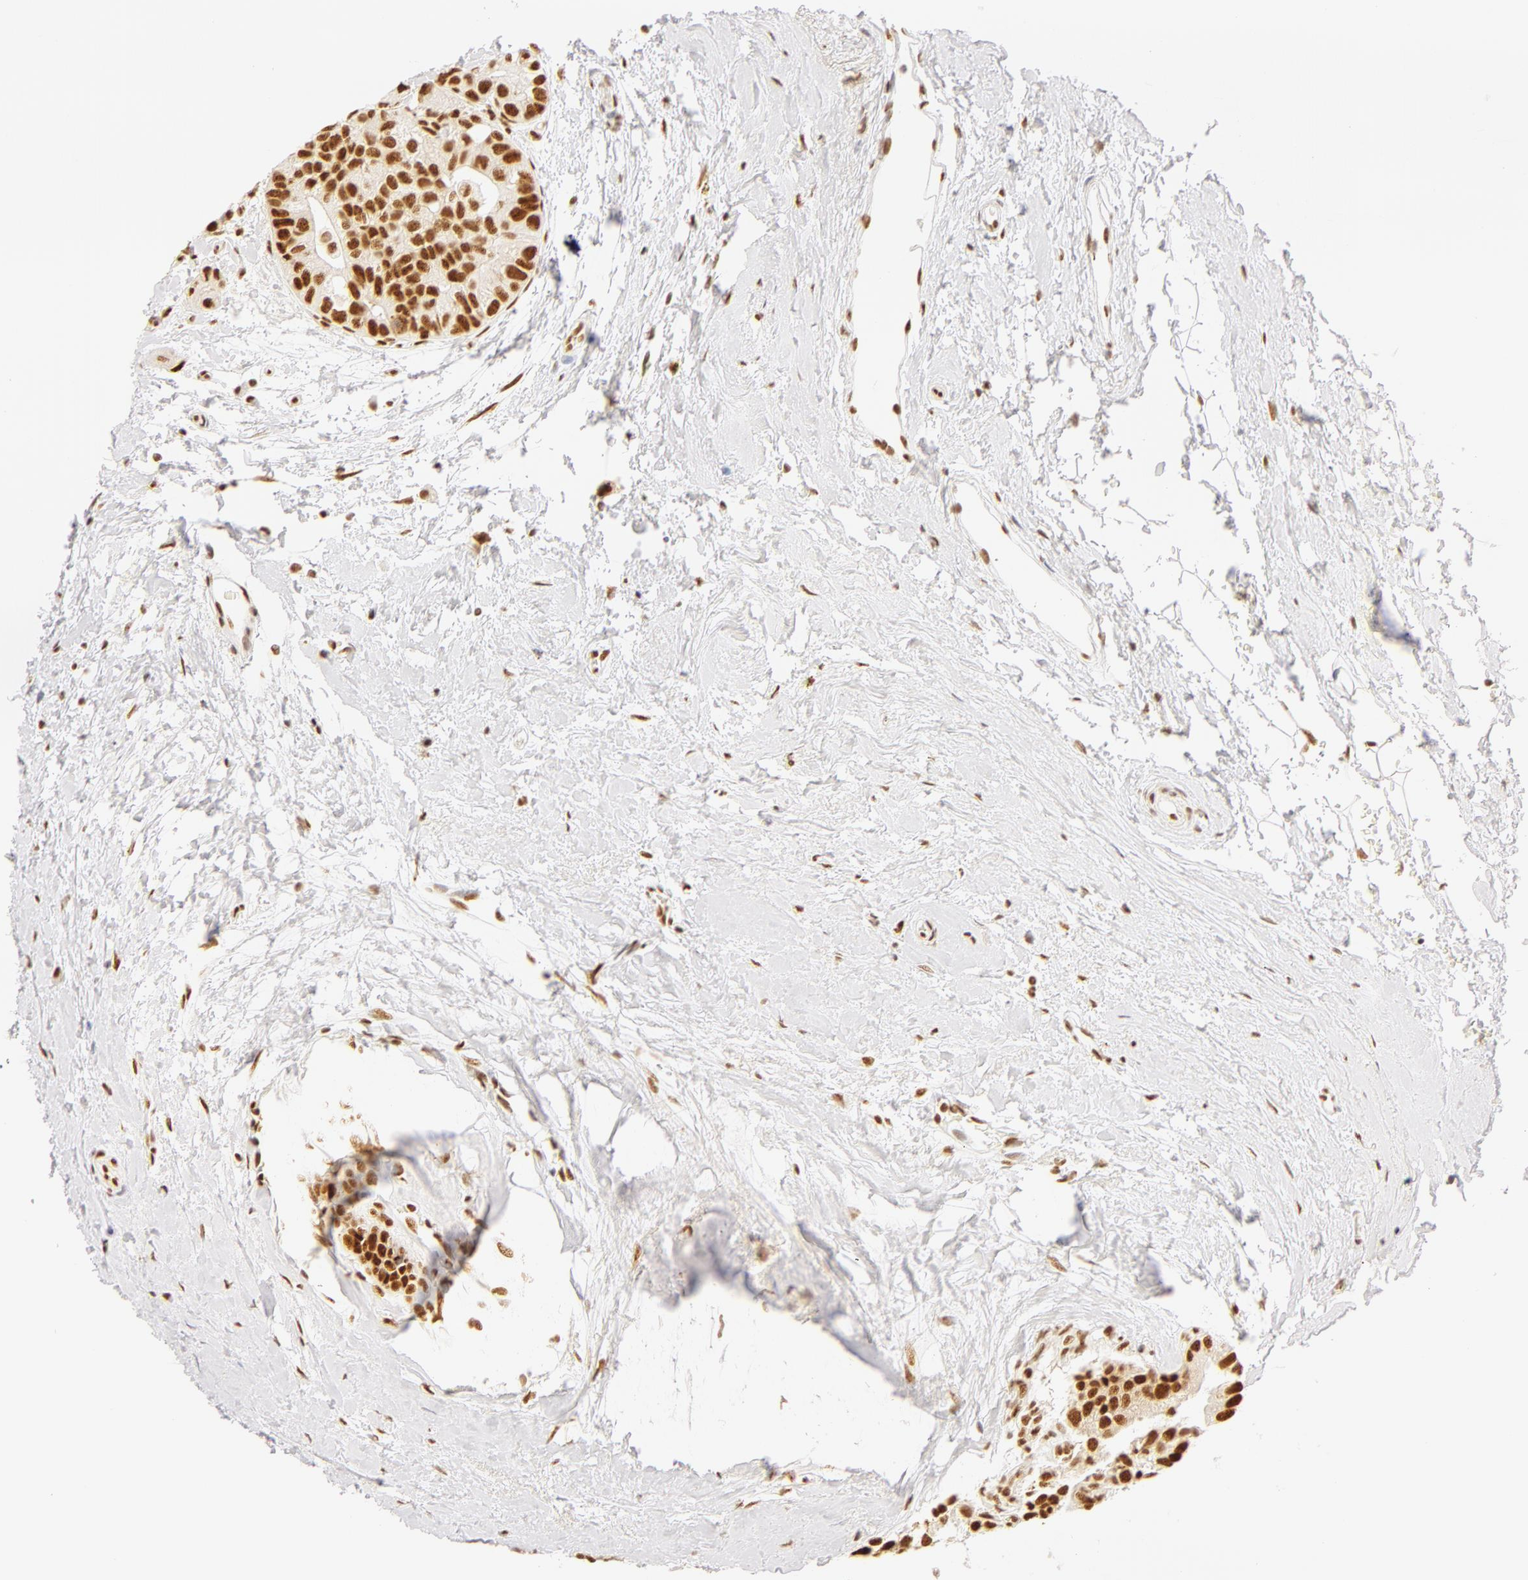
{"staining": {"intensity": "moderate", "quantity": ">75%", "location": "nuclear"}, "tissue": "breast cancer", "cell_type": "Tumor cells", "image_type": "cancer", "snomed": [{"axis": "morphology", "description": "Duct carcinoma"}, {"axis": "topography", "description": "Breast"}], "caption": "This is an image of IHC staining of breast cancer (intraductal carcinoma), which shows moderate positivity in the nuclear of tumor cells.", "gene": "RBM39", "patient": {"sex": "female", "age": 69}}